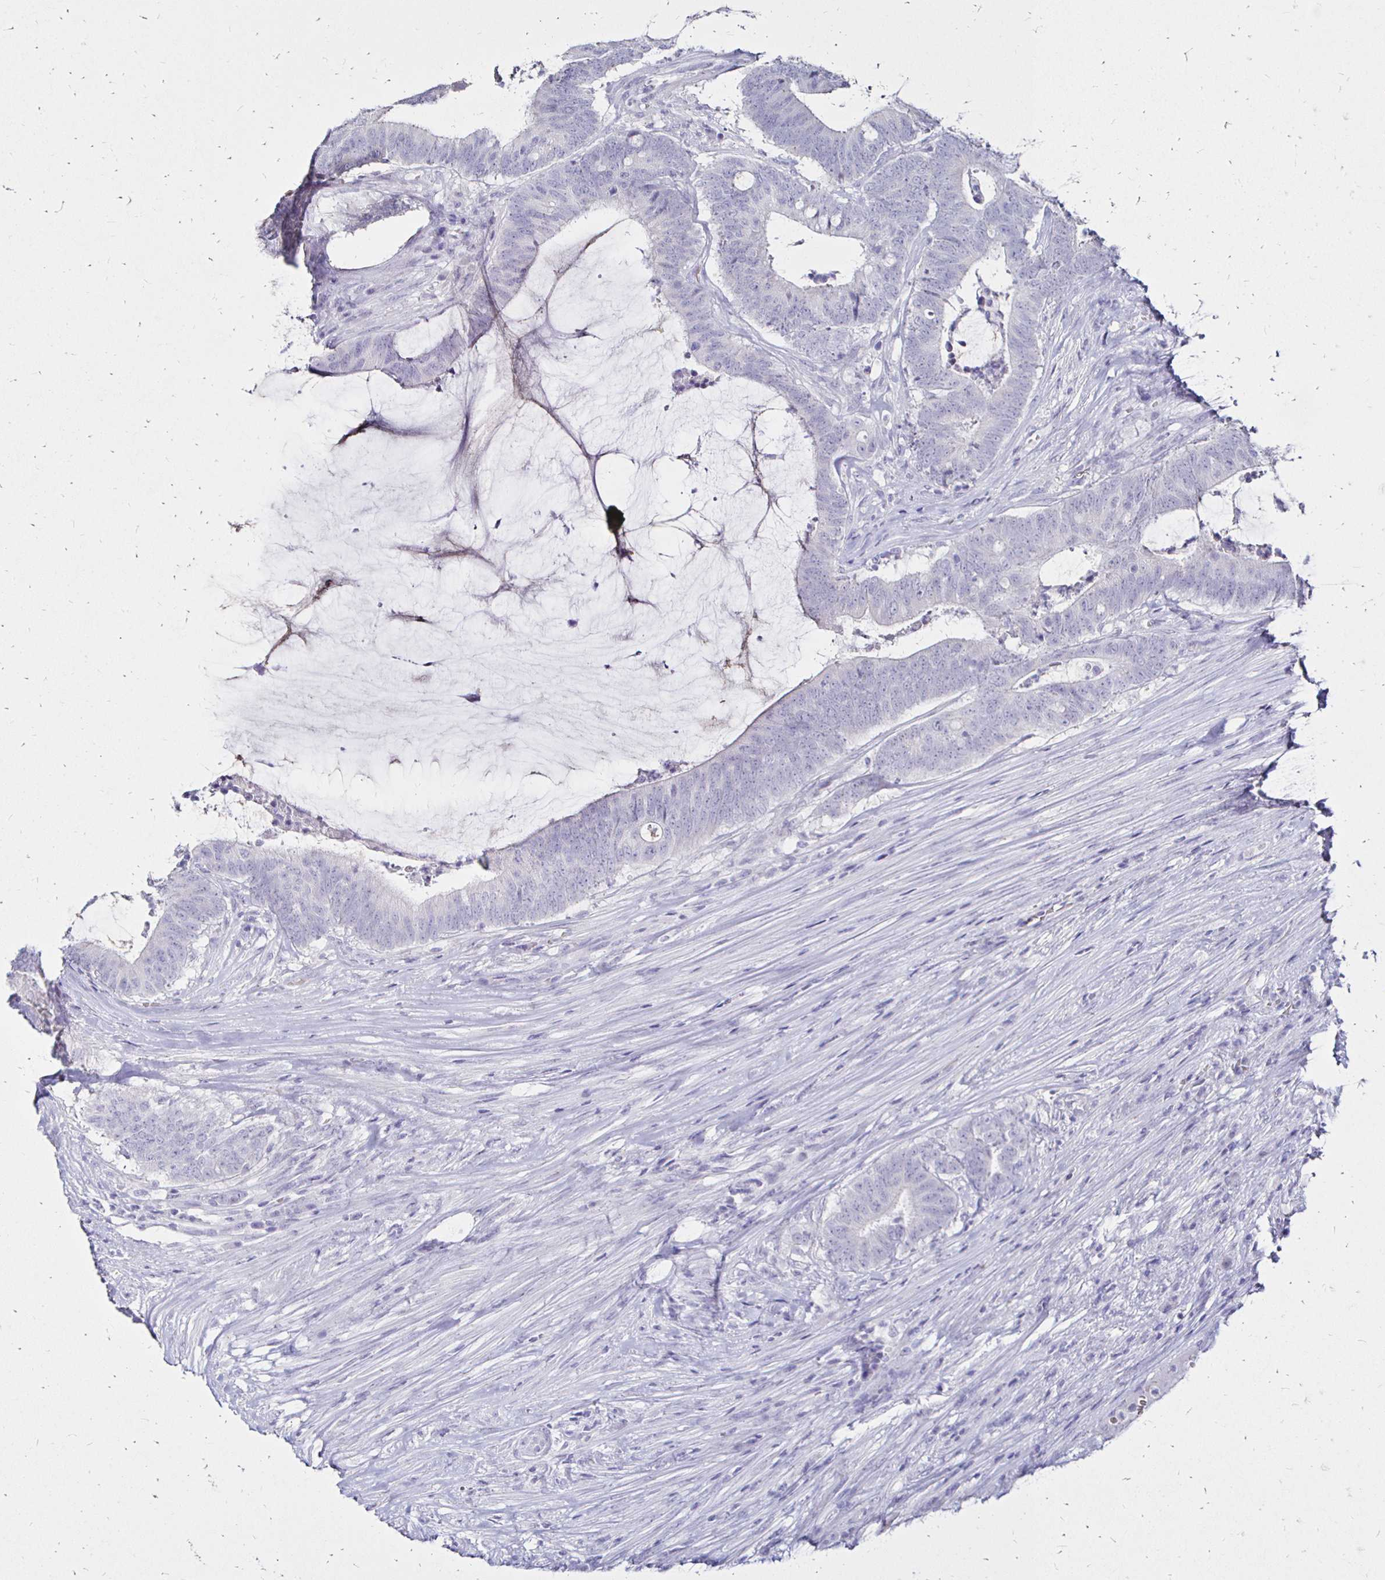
{"staining": {"intensity": "negative", "quantity": "none", "location": "none"}, "tissue": "colorectal cancer", "cell_type": "Tumor cells", "image_type": "cancer", "snomed": [{"axis": "morphology", "description": "Adenocarcinoma, NOS"}, {"axis": "topography", "description": "Colon"}], "caption": "This is an immunohistochemistry (IHC) photomicrograph of colorectal cancer. There is no positivity in tumor cells.", "gene": "IRGC", "patient": {"sex": "female", "age": 43}}